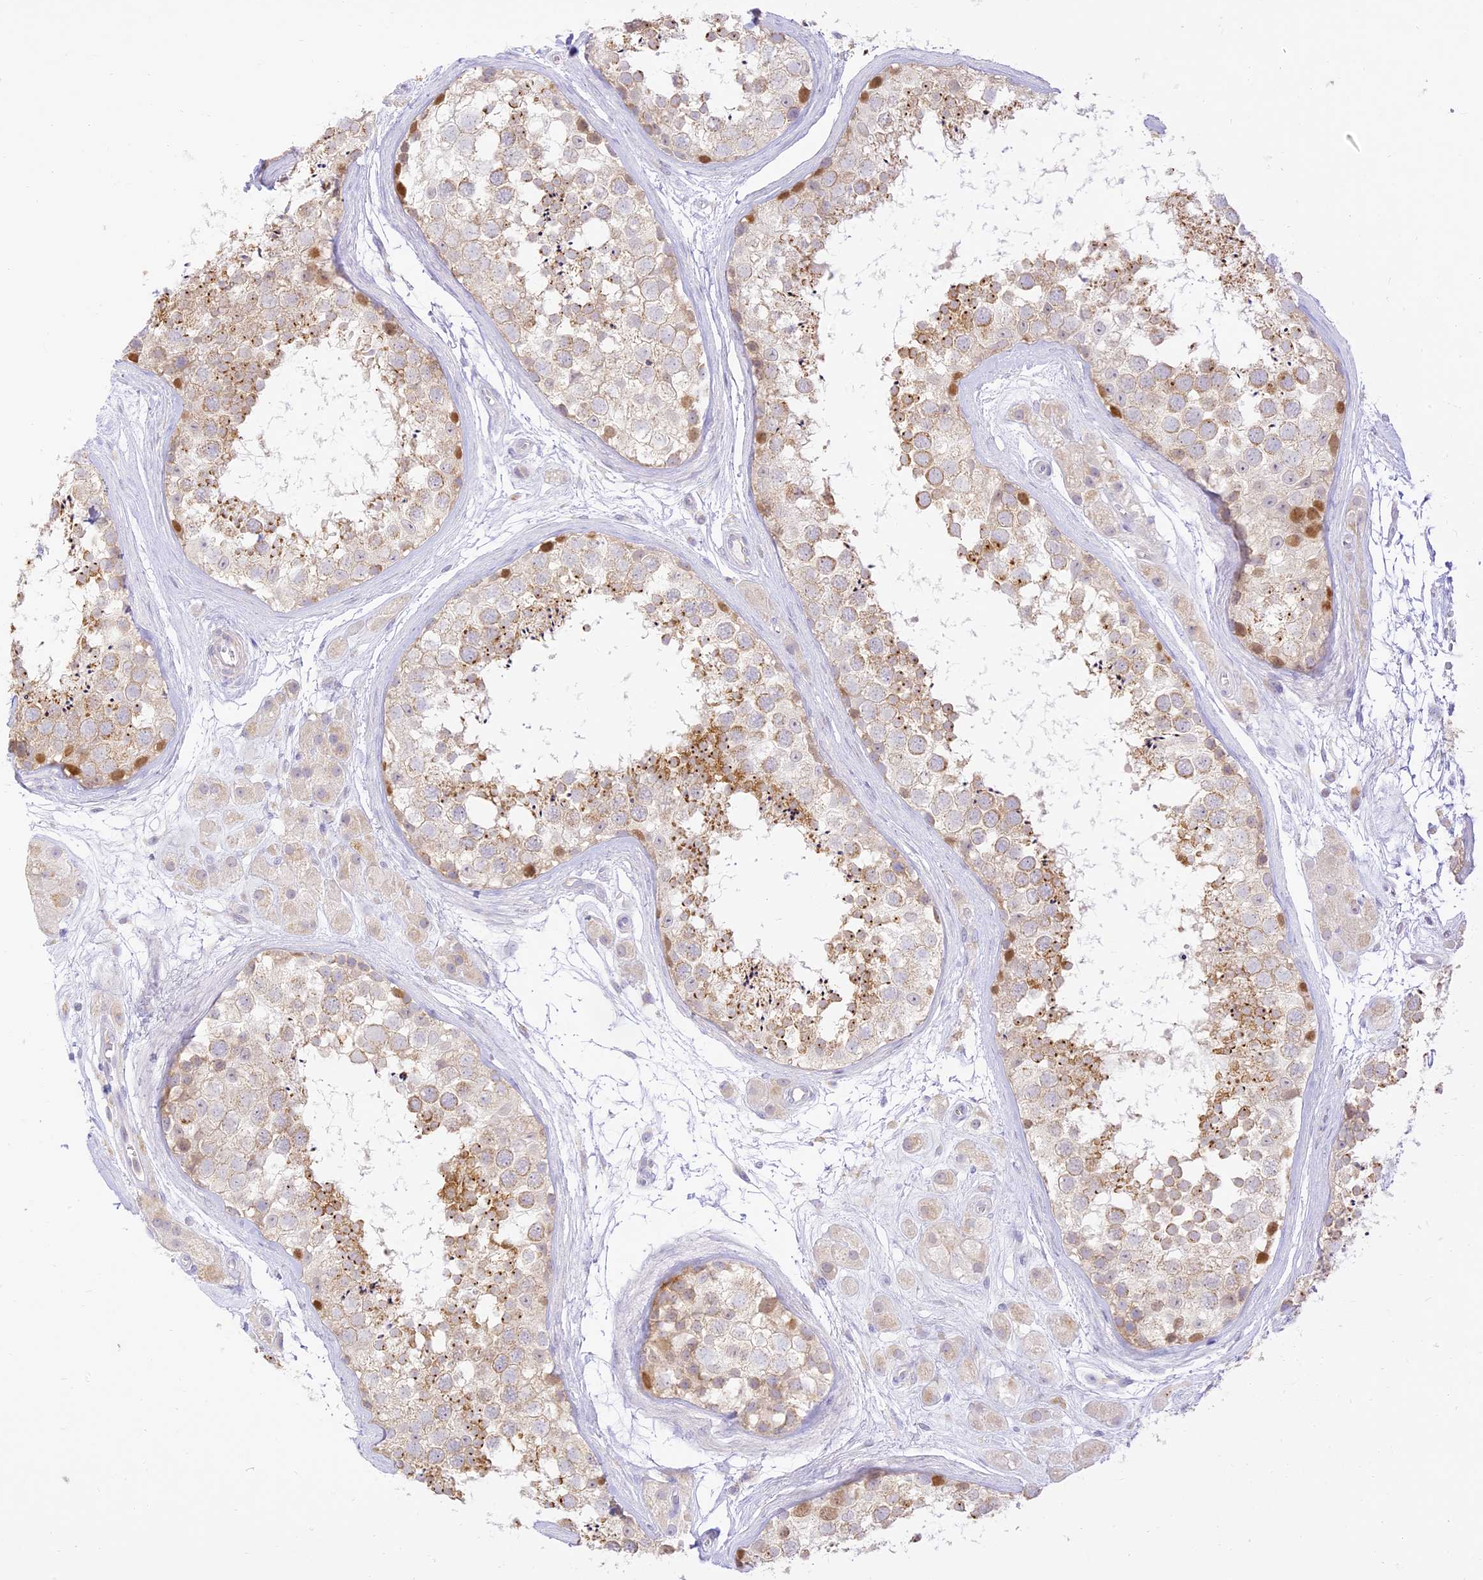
{"staining": {"intensity": "moderate", "quantity": "25%-75%", "location": "cytoplasmic/membranous"}, "tissue": "testis", "cell_type": "Cells in seminiferous ducts", "image_type": "normal", "snomed": [{"axis": "morphology", "description": "Normal tissue, NOS"}, {"axis": "topography", "description": "Testis"}], "caption": "Immunohistochemistry (IHC) staining of unremarkable testis, which reveals medium levels of moderate cytoplasmic/membranous positivity in about 25%-75% of cells in seminiferous ducts indicating moderate cytoplasmic/membranous protein staining. The staining was performed using DAB (brown) for protein detection and nuclei were counterstained in hematoxylin (blue).", "gene": "LRRC15", "patient": {"sex": "male", "age": 56}}